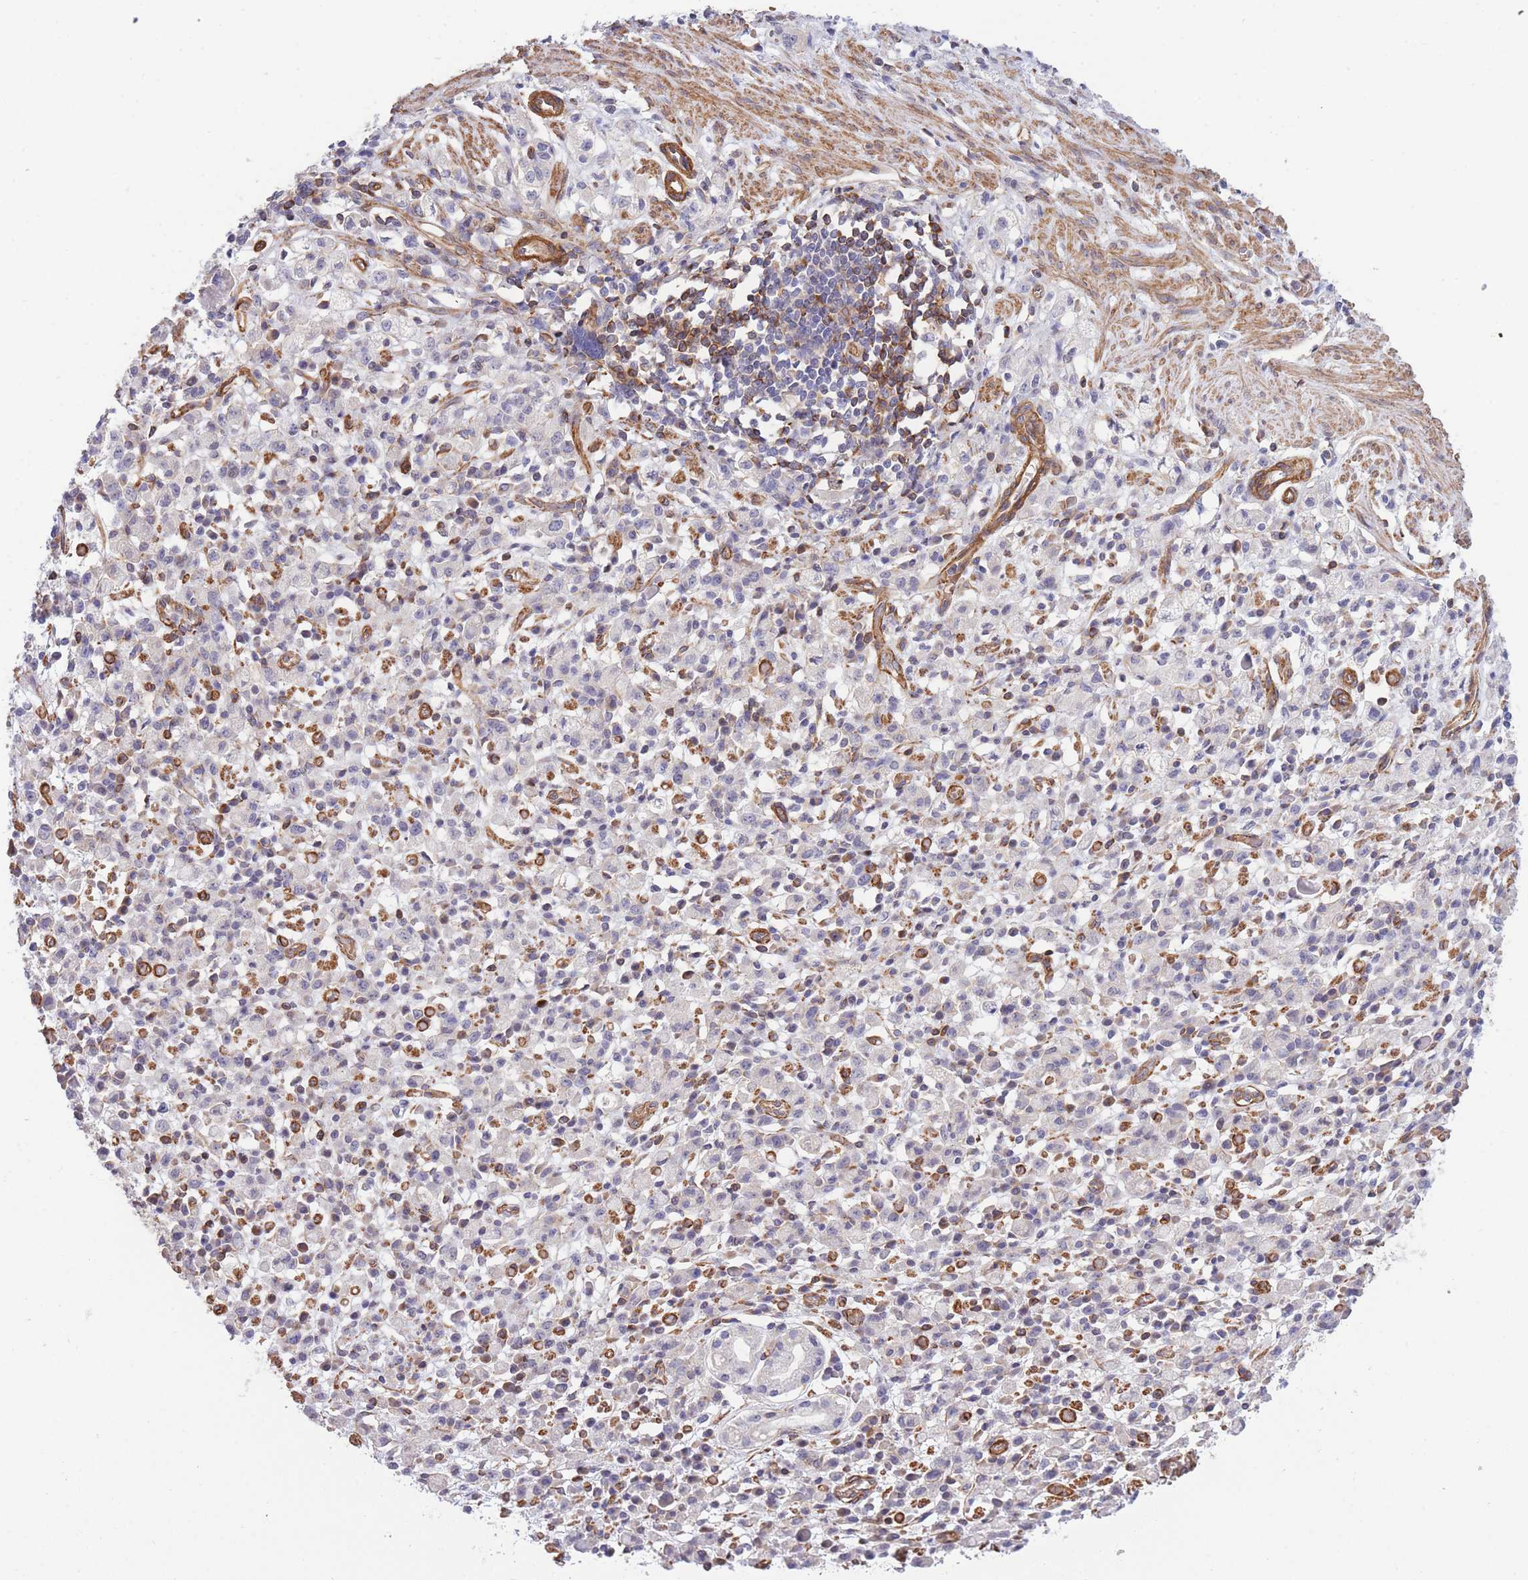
{"staining": {"intensity": "negative", "quantity": "none", "location": "none"}, "tissue": "stomach cancer", "cell_type": "Tumor cells", "image_type": "cancer", "snomed": [{"axis": "morphology", "description": "Adenocarcinoma, NOS"}, {"axis": "topography", "description": "Stomach"}], "caption": "Immunohistochemical staining of human stomach cancer (adenocarcinoma) shows no significant staining in tumor cells.", "gene": "CDC25B", "patient": {"sex": "male", "age": 77}}